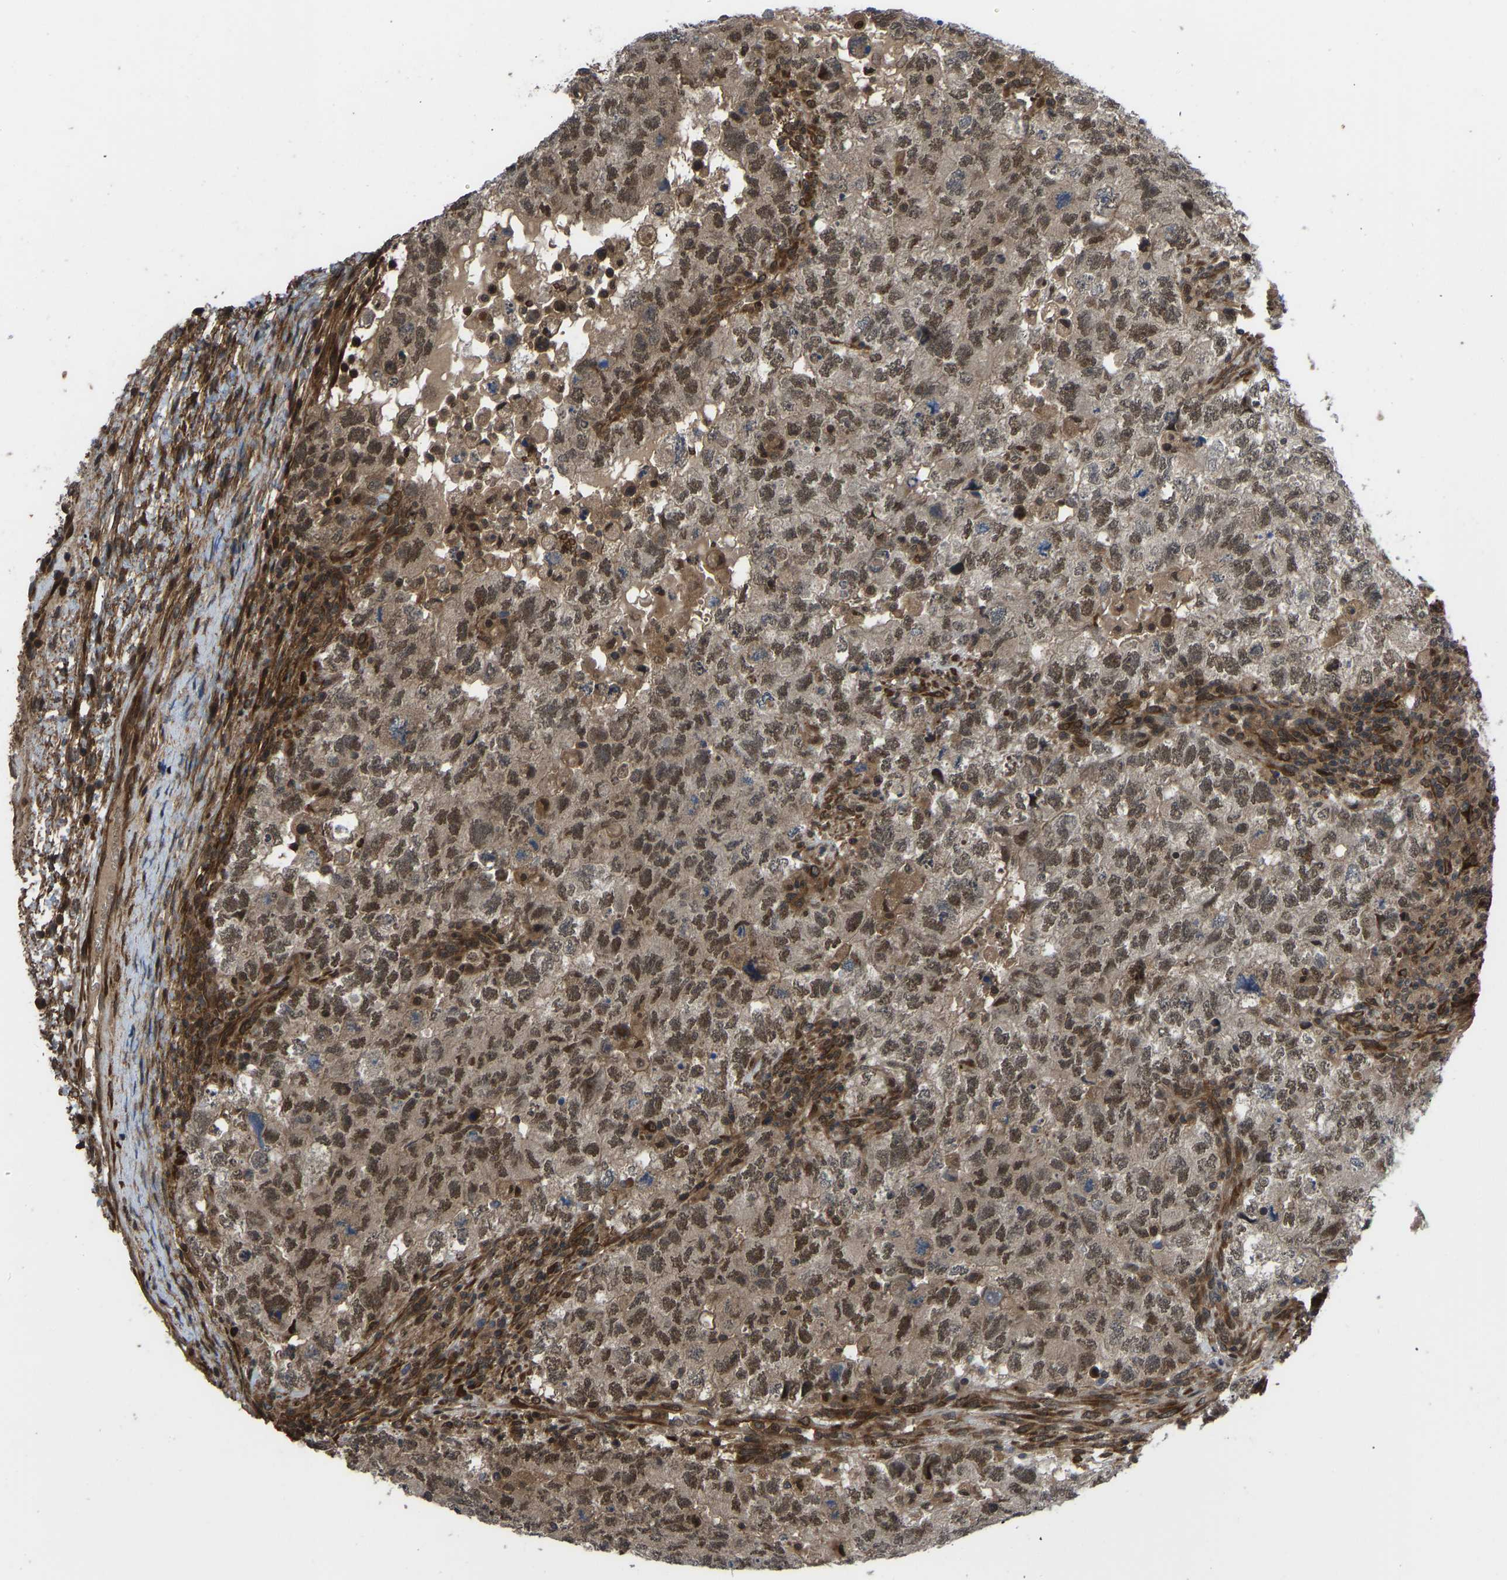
{"staining": {"intensity": "moderate", "quantity": ">75%", "location": "cytoplasmic/membranous,nuclear"}, "tissue": "testis cancer", "cell_type": "Tumor cells", "image_type": "cancer", "snomed": [{"axis": "morphology", "description": "Carcinoma, Embryonal, NOS"}, {"axis": "topography", "description": "Testis"}], "caption": "Testis embryonal carcinoma stained with a protein marker demonstrates moderate staining in tumor cells.", "gene": "CYP7B1", "patient": {"sex": "male", "age": 36}}